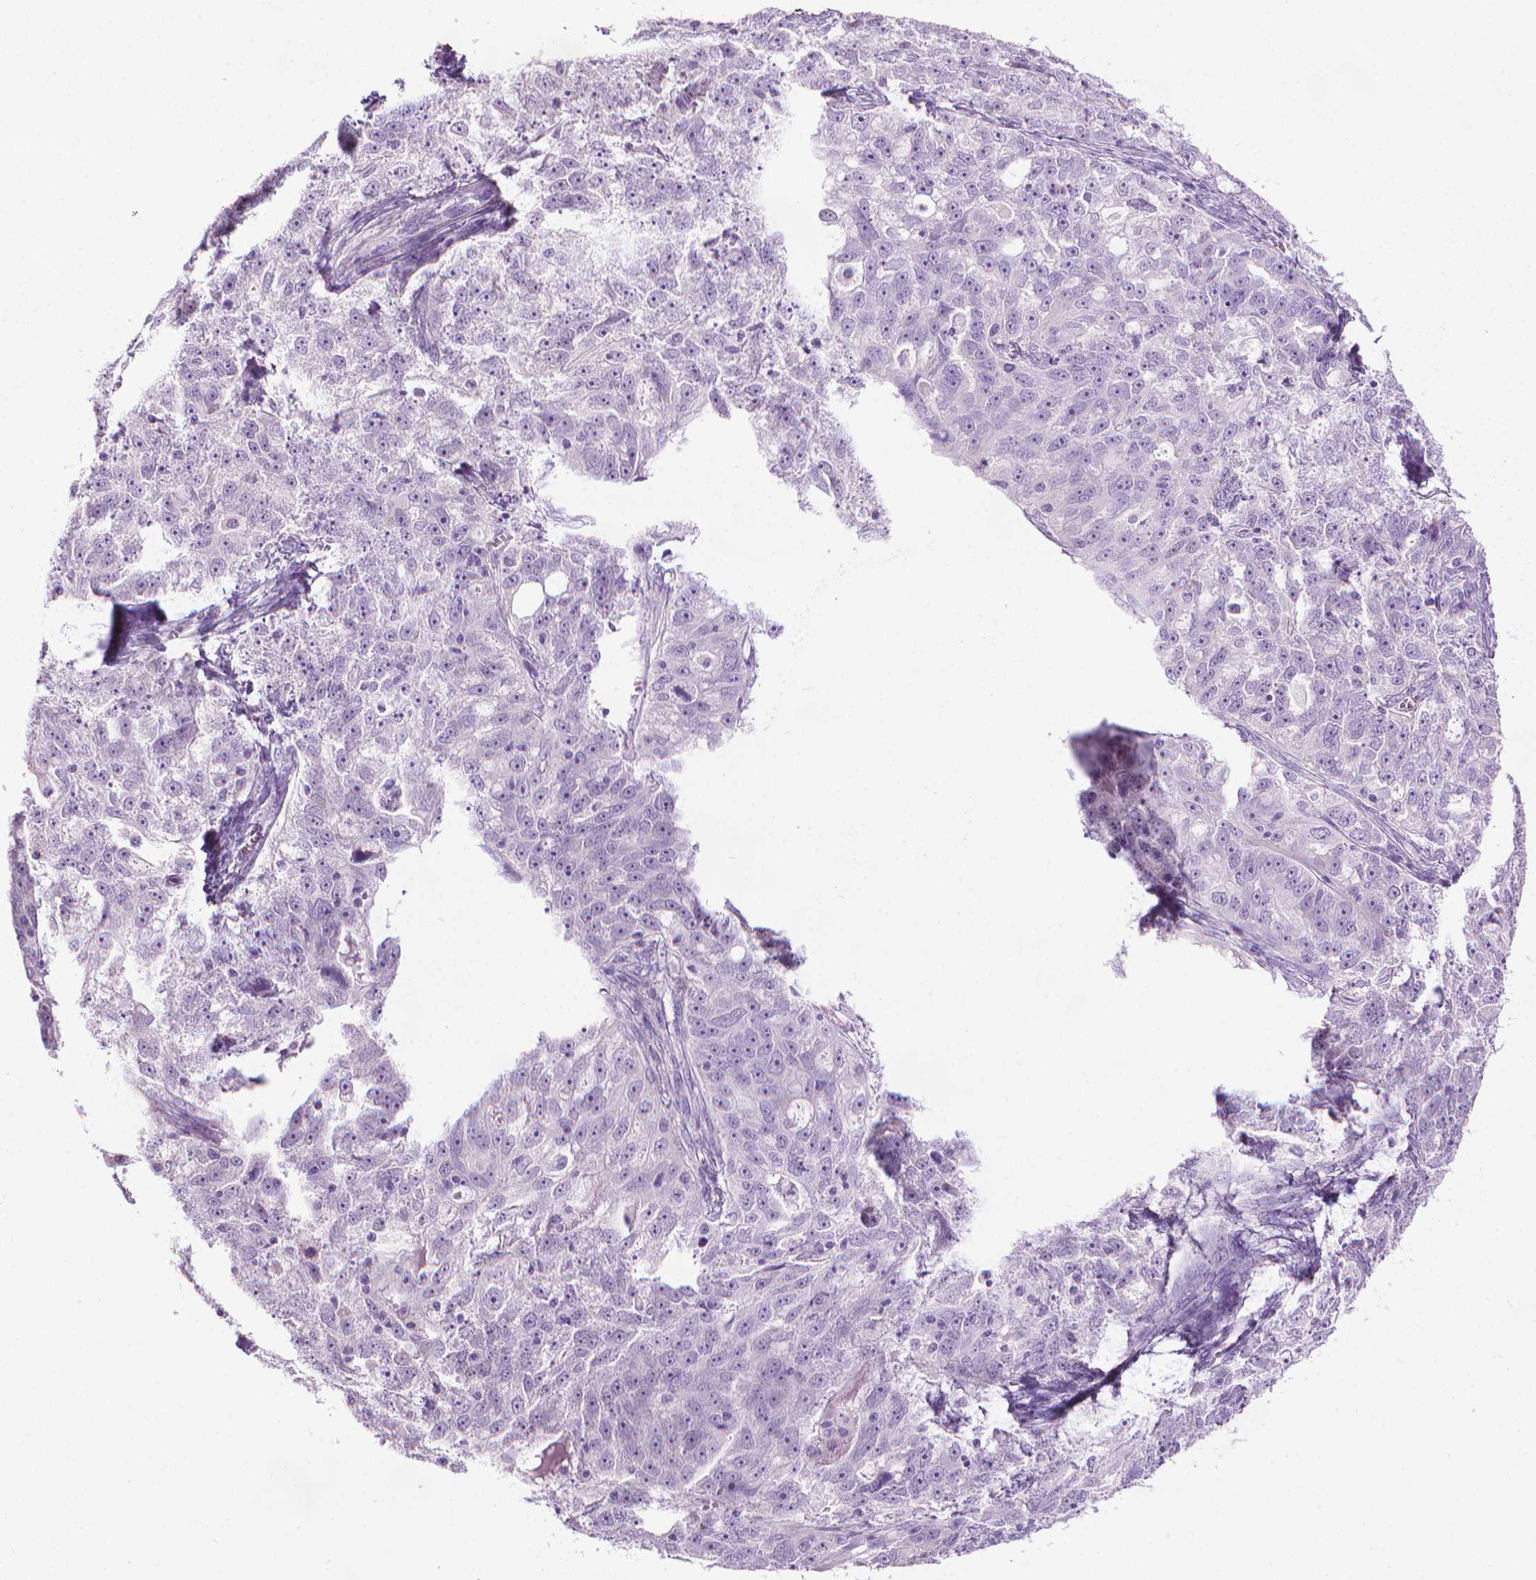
{"staining": {"intensity": "negative", "quantity": "none", "location": "none"}, "tissue": "ovarian cancer", "cell_type": "Tumor cells", "image_type": "cancer", "snomed": [{"axis": "morphology", "description": "Cystadenocarcinoma, serous, NOS"}, {"axis": "topography", "description": "Ovary"}], "caption": "The histopathology image shows no significant positivity in tumor cells of serous cystadenocarcinoma (ovarian).", "gene": "DNAI7", "patient": {"sex": "female", "age": 51}}